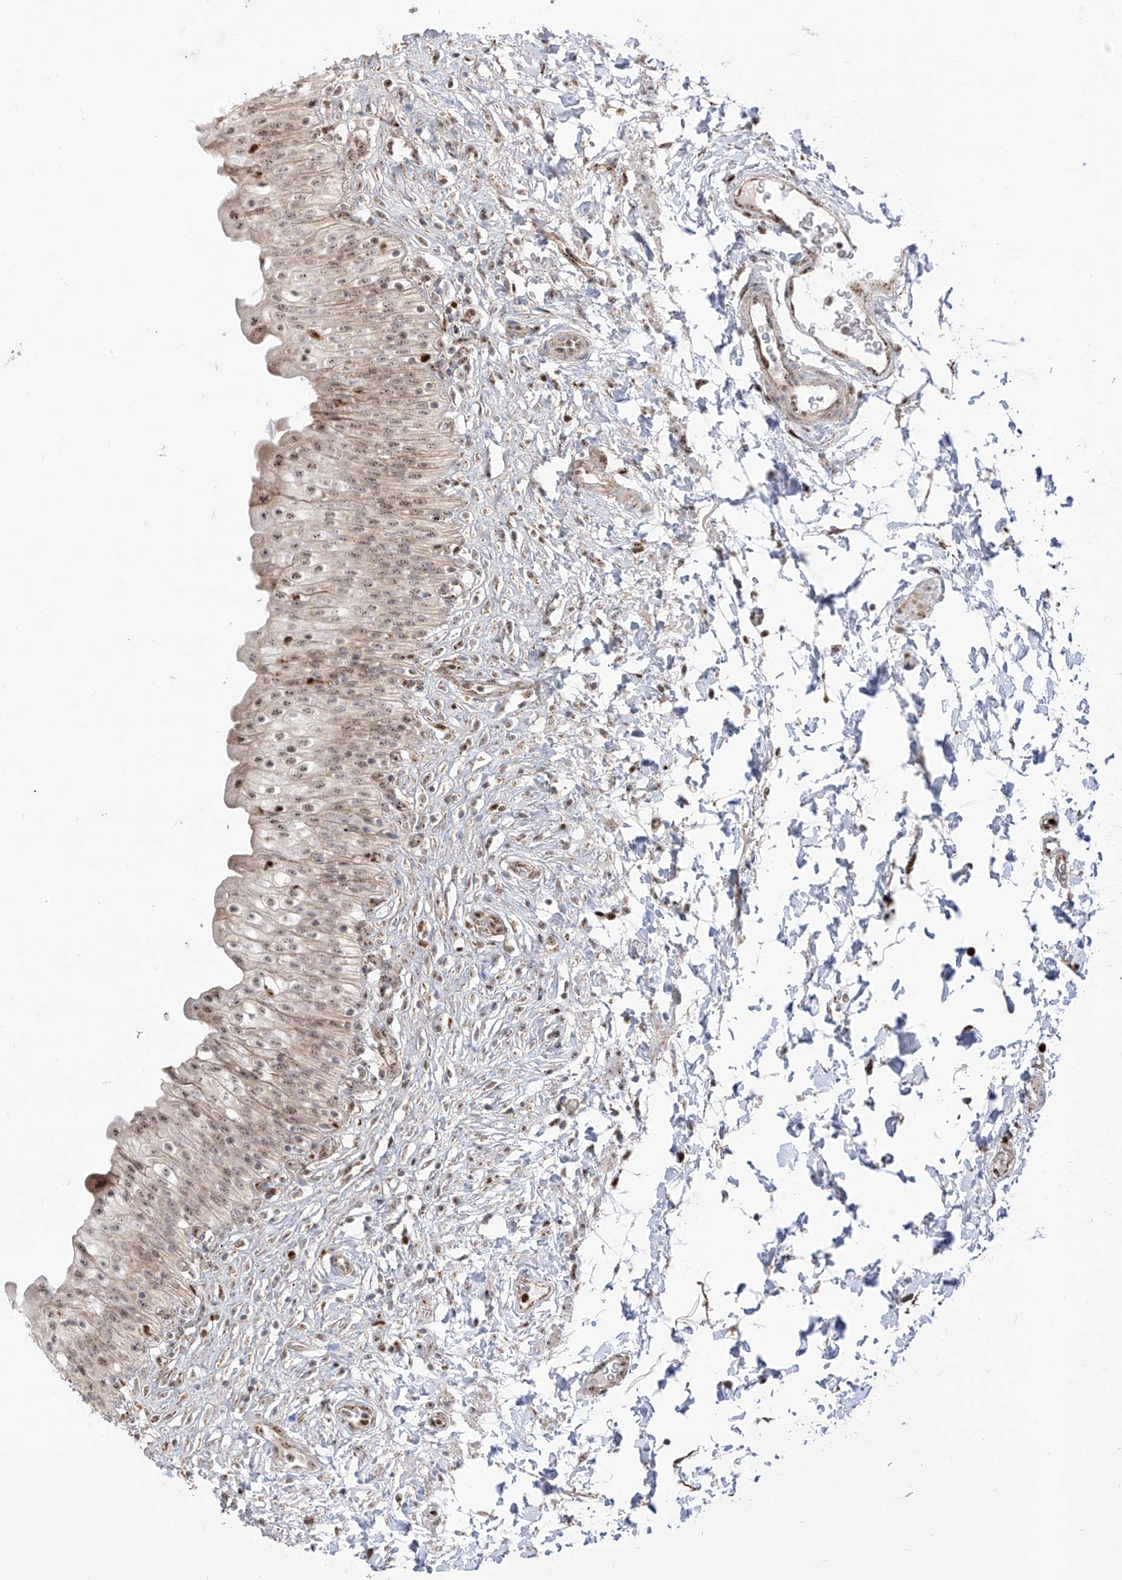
{"staining": {"intensity": "moderate", "quantity": ">75%", "location": "cytoplasmic/membranous,nuclear"}, "tissue": "urinary bladder", "cell_type": "Urothelial cells", "image_type": "normal", "snomed": [{"axis": "morphology", "description": "Normal tissue, NOS"}, {"axis": "topography", "description": "Urinary bladder"}], "caption": "A high-resolution photomicrograph shows IHC staining of normal urinary bladder, which demonstrates moderate cytoplasmic/membranous,nuclear expression in approximately >75% of urothelial cells. The staining was performed using DAB (3,3'-diaminobenzidine), with brown indicating positive protein expression. Nuclei are stained blue with hematoxylin.", "gene": "ZBTB8A", "patient": {"sex": "male", "age": 55}}